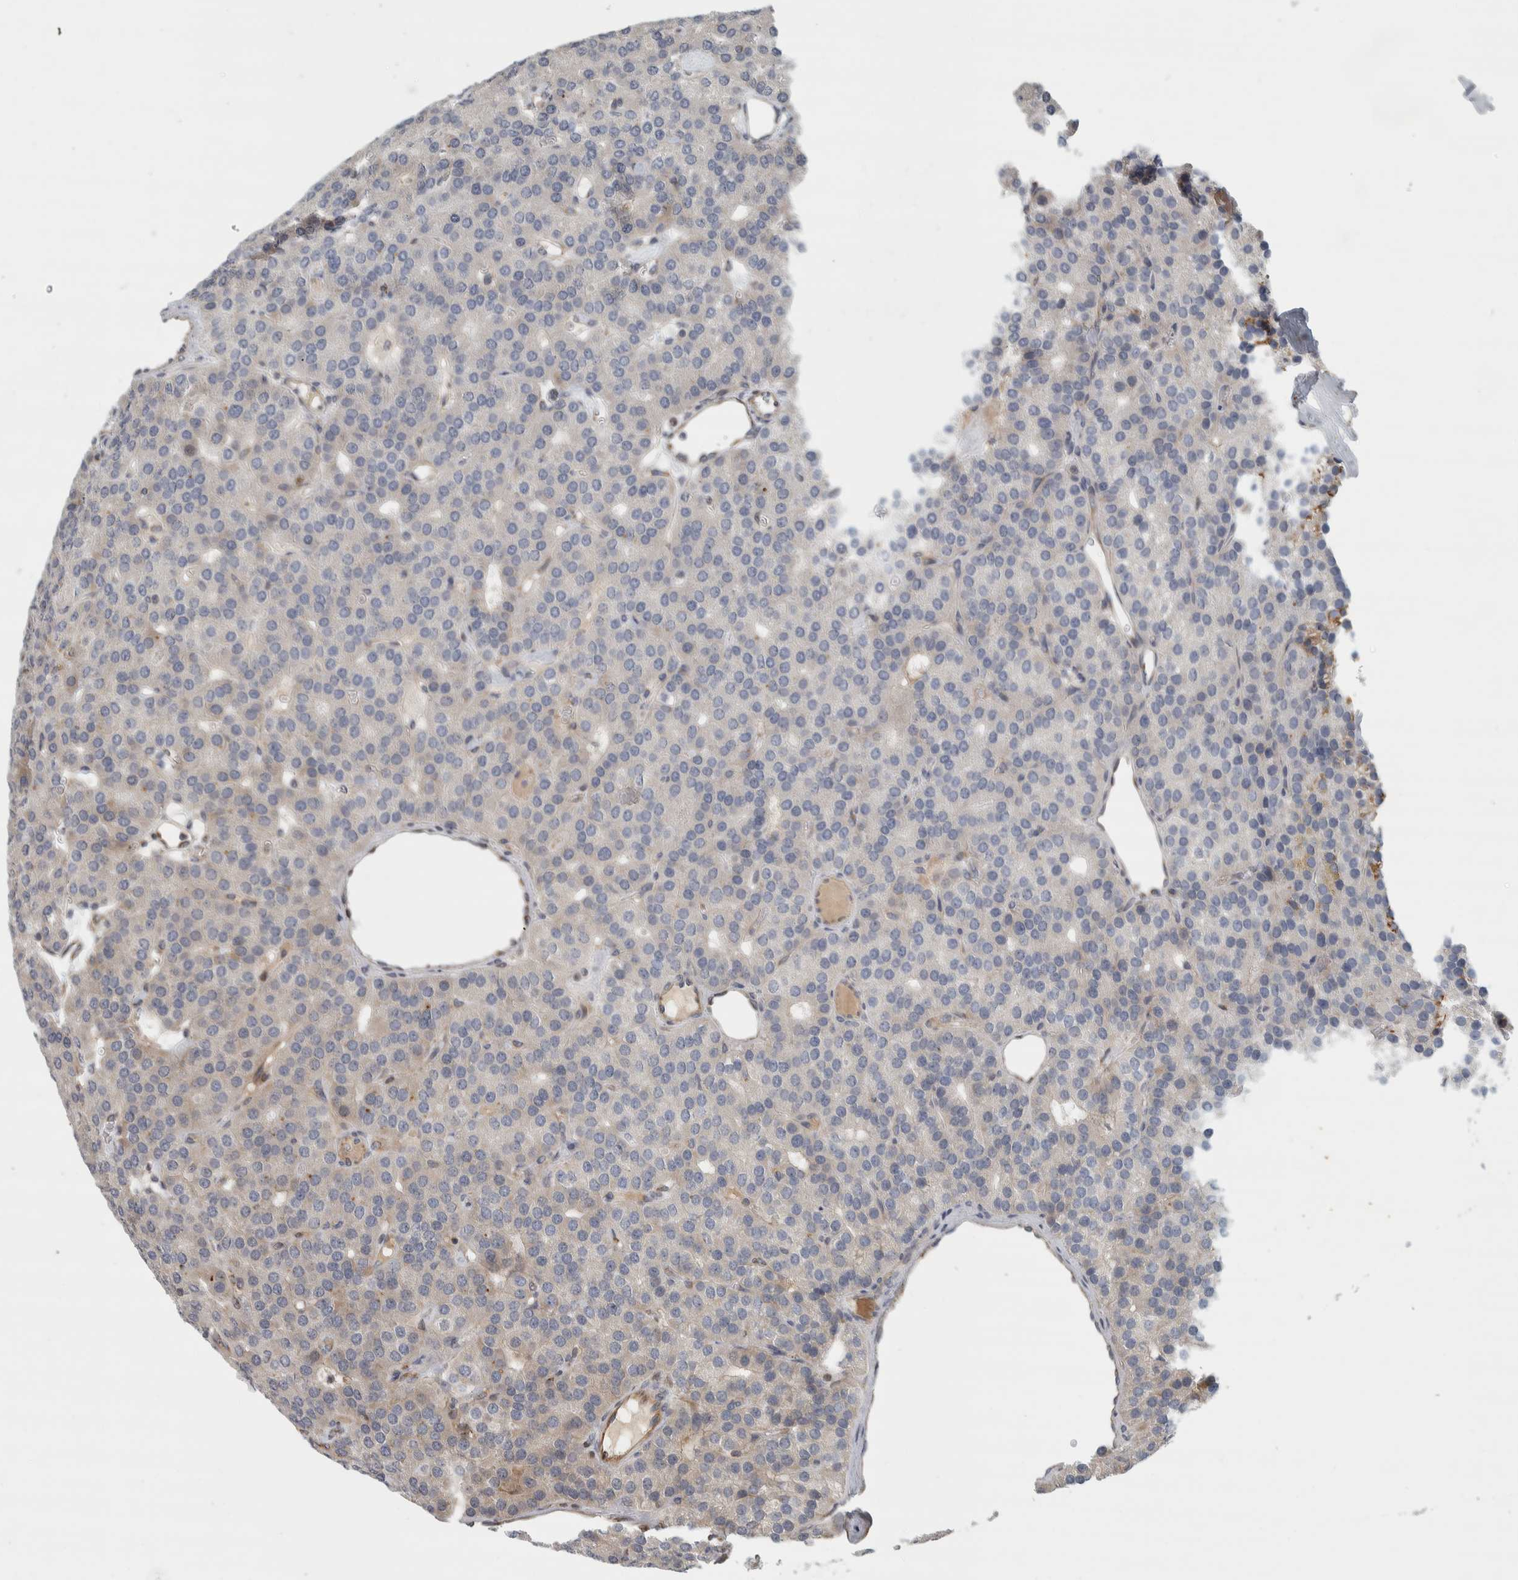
{"staining": {"intensity": "moderate", "quantity": "25%-75%", "location": "cytoplasmic/membranous"}, "tissue": "parathyroid gland", "cell_type": "Glandular cells", "image_type": "normal", "snomed": [{"axis": "morphology", "description": "Normal tissue, NOS"}, {"axis": "morphology", "description": "Adenoma, NOS"}, {"axis": "topography", "description": "Parathyroid gland"}], "caption": "Moderate cytoplasmic/membranous expression is identified in about 25%-75% of glandular cells in unremarkable parathyroid gland.", "gene": "AFP", "patient": {"sex": "female", "age": 86}}